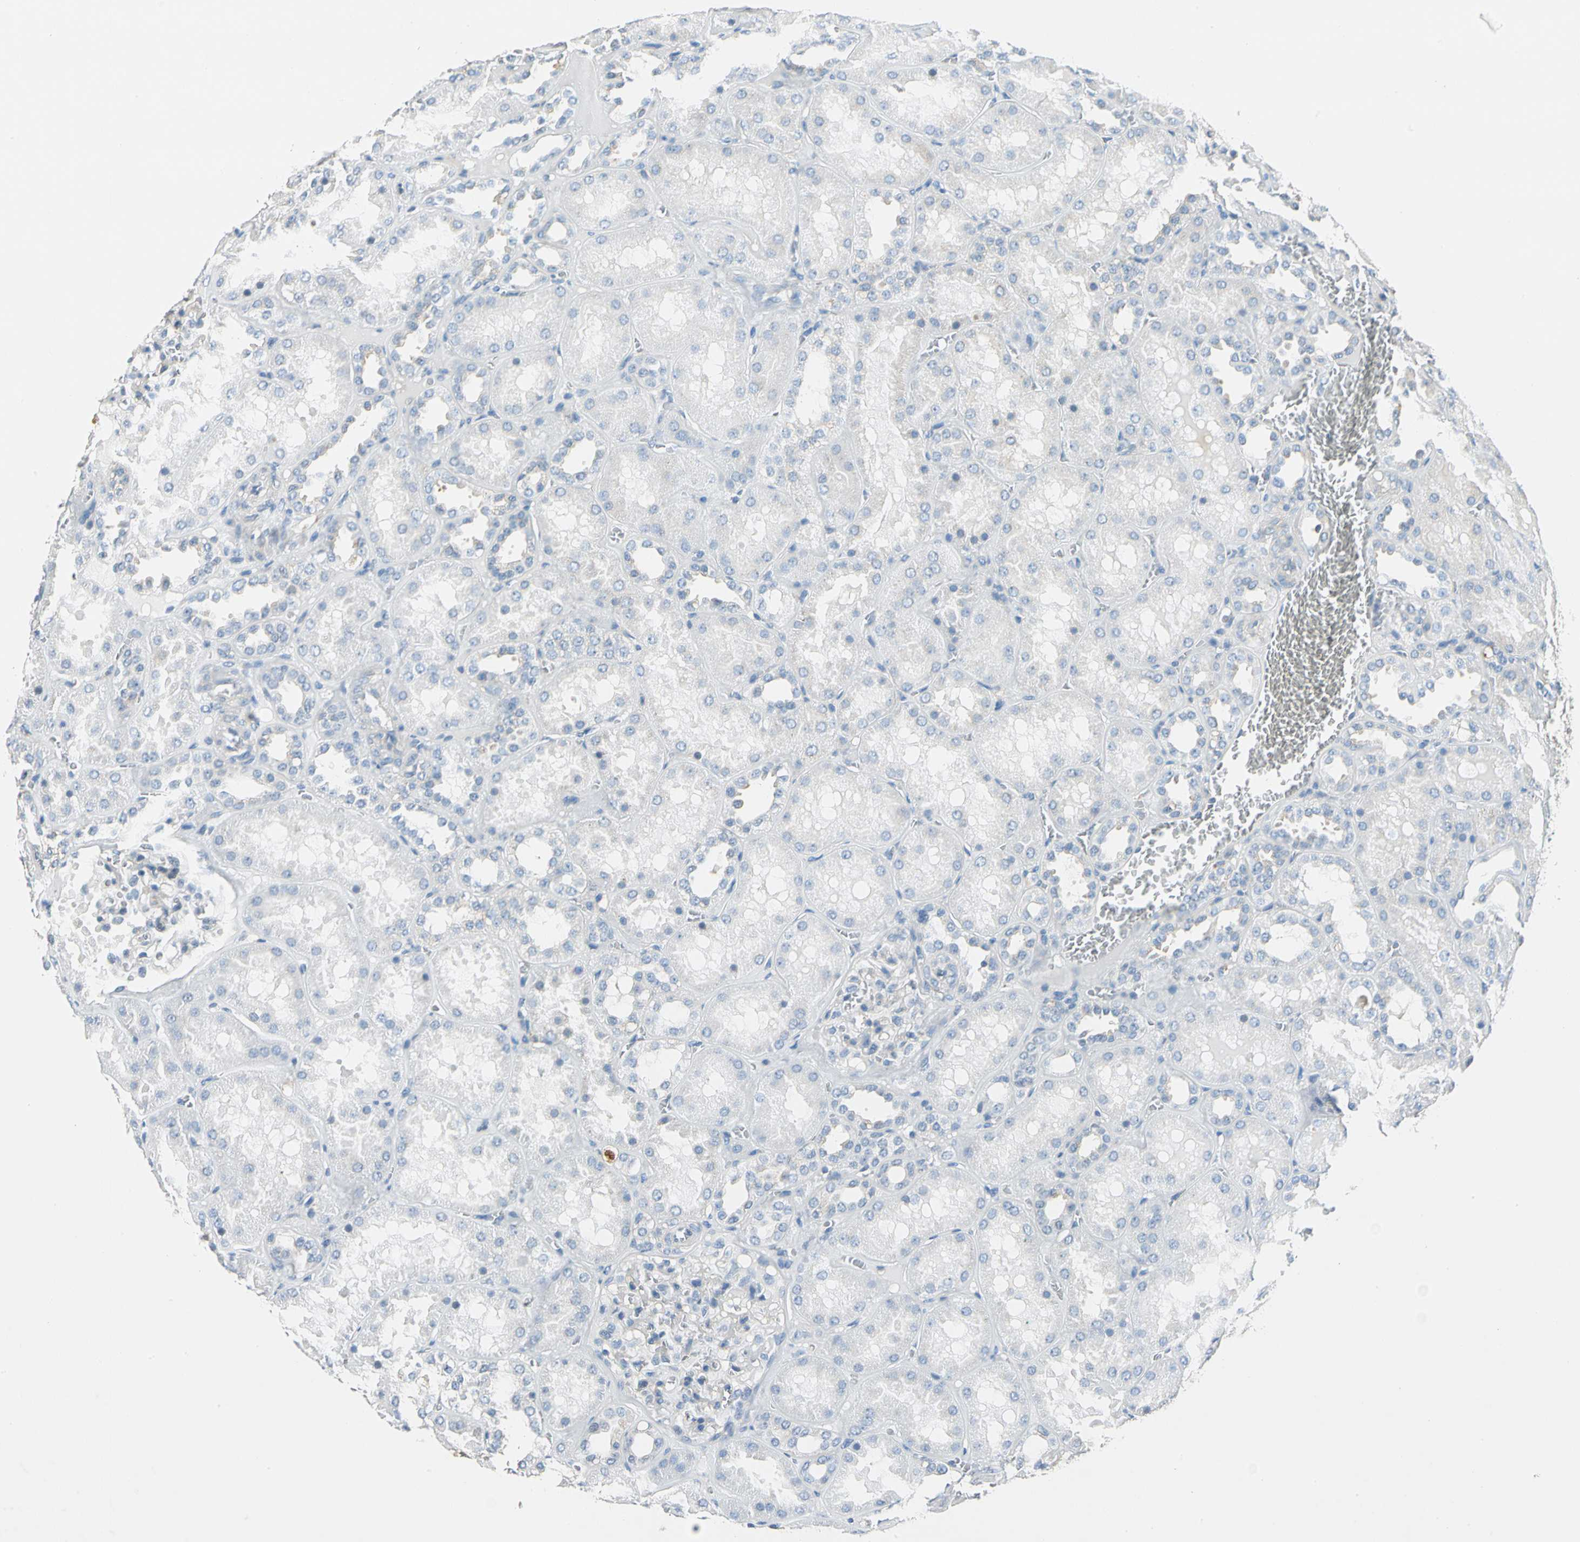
{"staining": {"intensity": "weak", "quantity": "<25%", "location": "cytoplasmic/membranous"}, "tissue": "kidney", "cell_type": "Cells in glomeruli", "image_type": "normal", "snomed": [{"axis": "morphology", "description": "Normal tissue, NOS"}, {"axis": "topography", "description": "Kidney"}], "caption": "The histopathology image demonstrates no significant expression in cells in glomeruli of kidney. (DAB IHC with hematoxylin counter stain).", "gene": "ROCK2", "patient": {"sex": "female", "age": 52}}